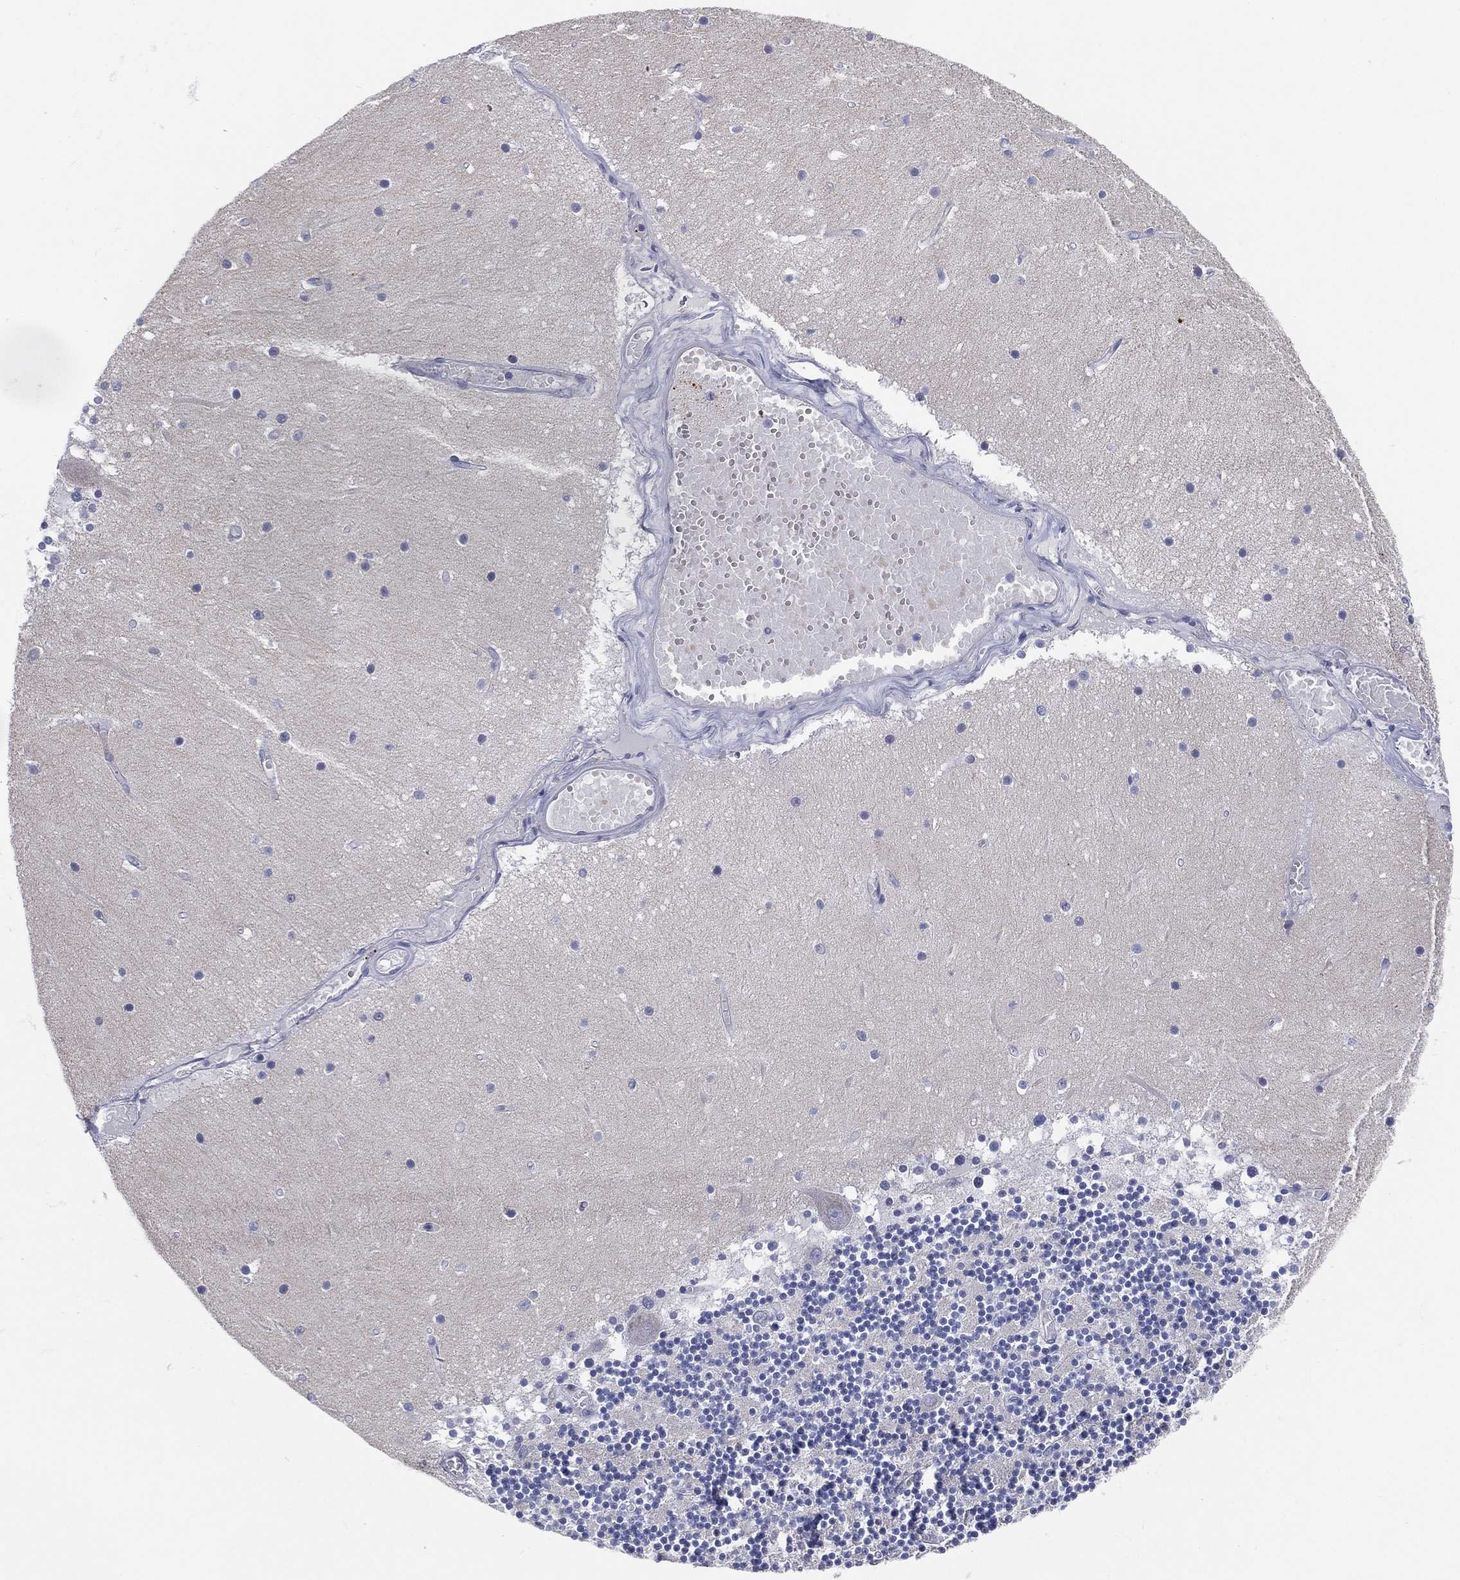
{"staining": {"intensity": "negative", "quantity": "none", "location": "none"}, "tissue": "cerebellum", "cell_type": "Cells in granular layer", "image_type": "normal", "snomed": [{"axis": "morphology", "description": "Normal tissue, NOS"}, {"axis": "topography", "description": "Cerebellum"}], "caption": "Immunohistochemistry (IHC) image of benign cerebellum stained for a protein (brown), which reveals no expression in cells in granular layer. (DAB immunohistochemistry, high magnification).", "gene": "TMEM40", "patient": {"sex": "female", "age": 28}}